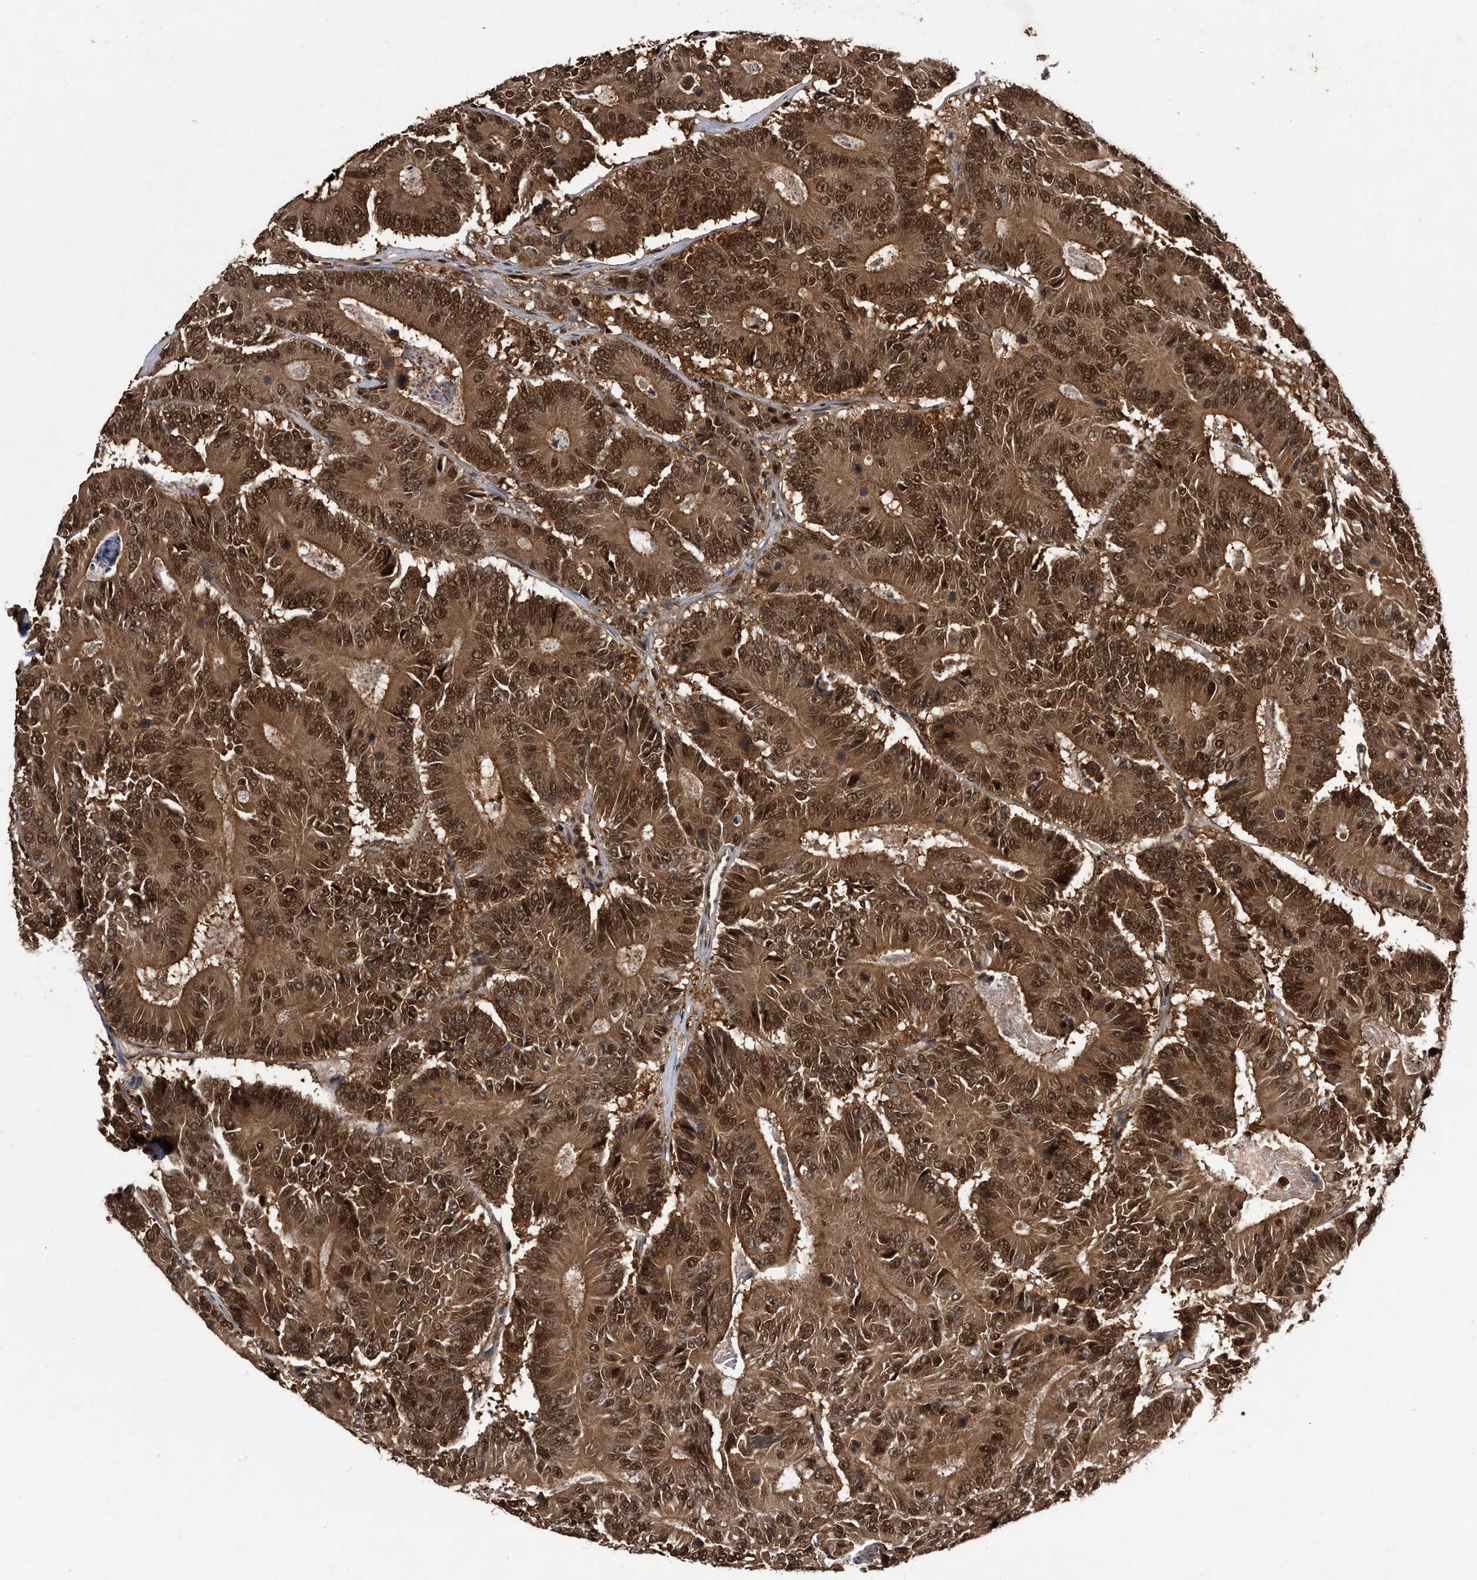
{"staining": {"intensity": "strong", "quantity": ">75%", "location": "cytoplasmic/membranous,nuclear"}, "tissue": "colorectal cancer", "cell_type": "Tumor cells", "image_type": "cancer", "snomed": [{"axis": "morphology", "description": "Adenocarcinoma, NOS"}, {"axis": "topography", "description": "Colon"}], "caption": "There is high levels of strong cytoplasmic/membranous and nuclear positivity in tumor cells of colorectal adenocarcinoma, as demonstrated by immunohistochemical staining (brown color).", "gene": "RAD23B", "patient": {"sex": "male", "age": 83}}